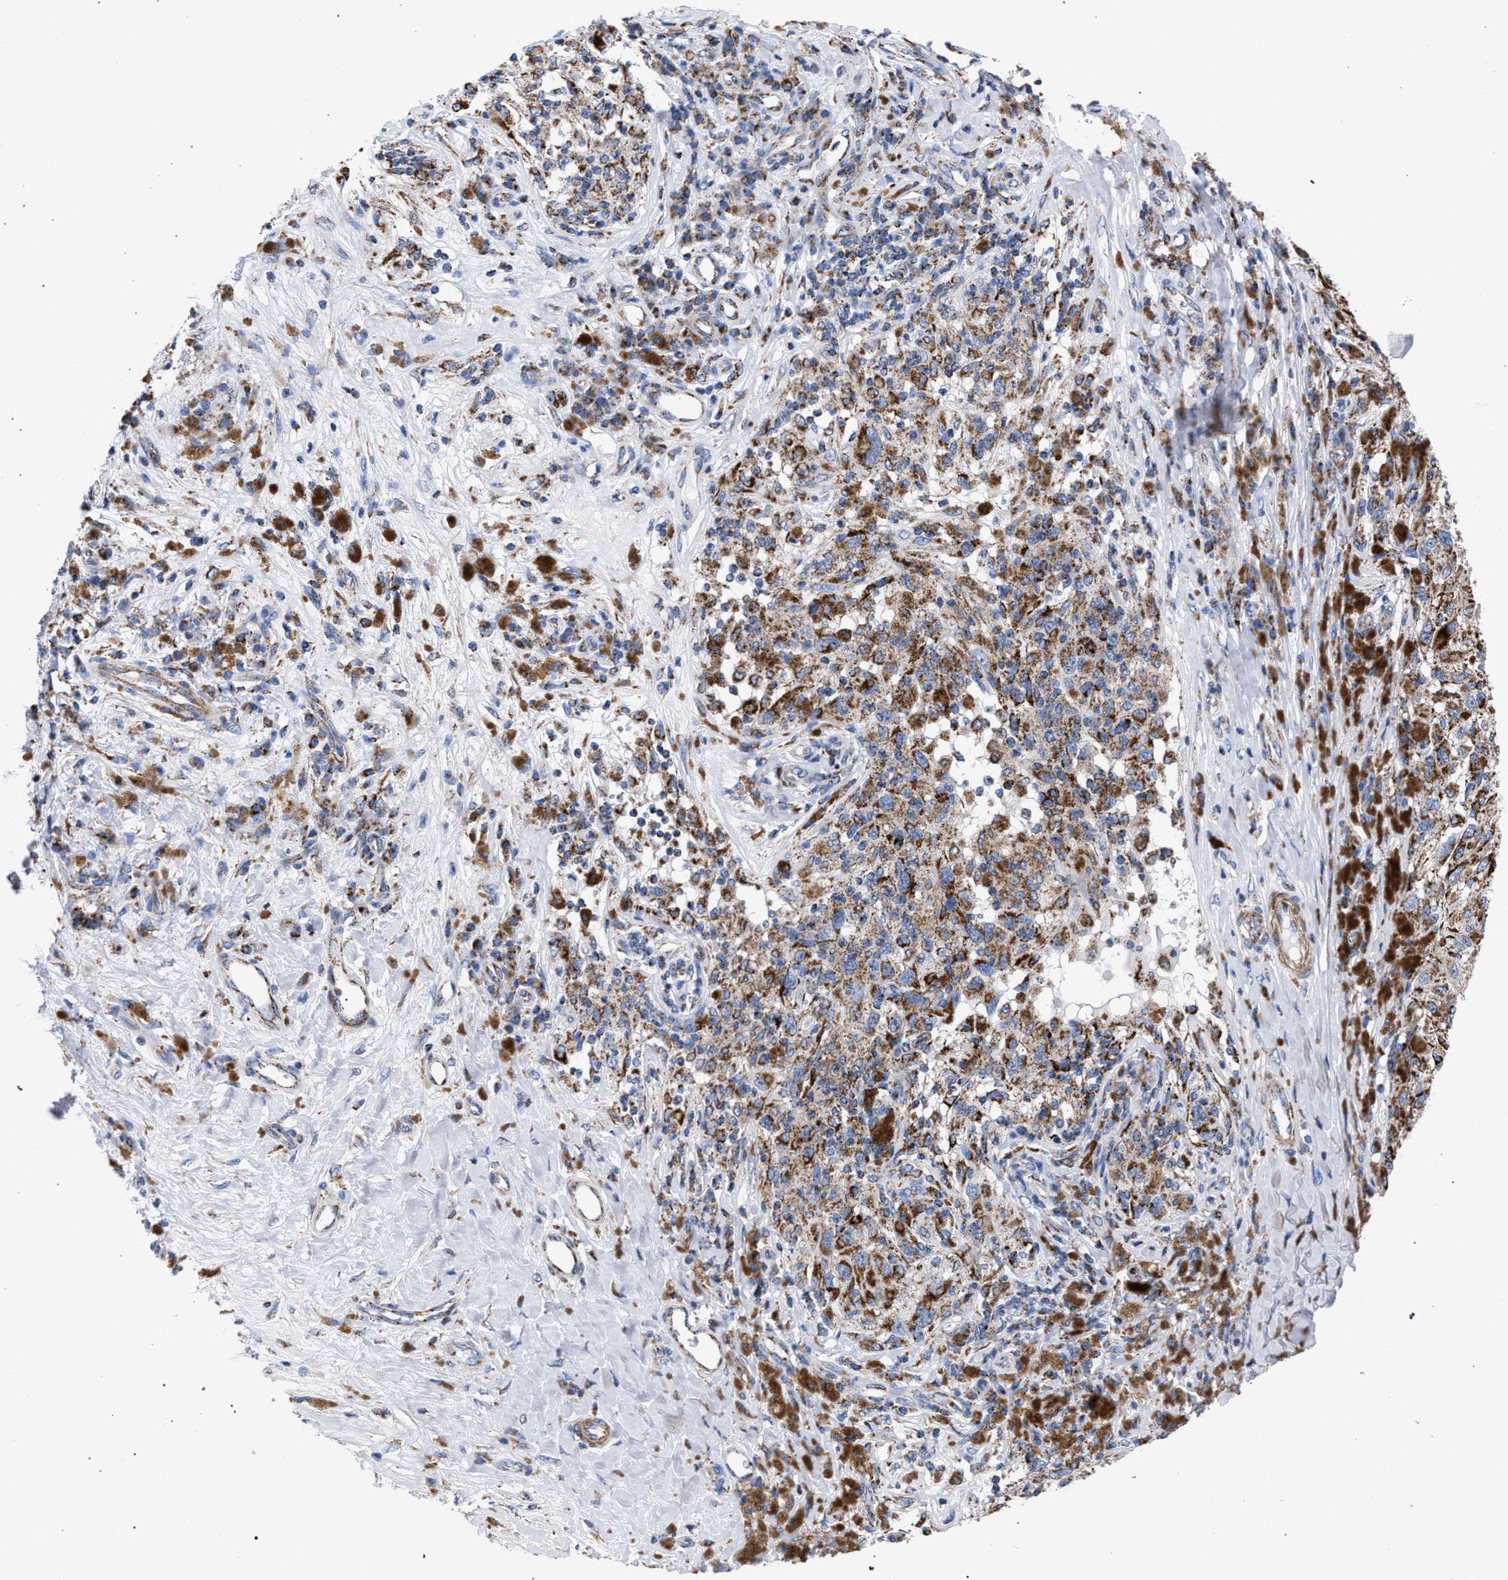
{"staining": {"intensity": "moderate", "quantity": ">75%", "location": "cytoplasmic/membranous"}, "tissue": "melanoma", "cell_type": "Tumor cells", "image_type": "cancer", "snomed": [{"axis": "morphology", "description": "Malignant melanoma, NOS"}, {"axis": "topography", "description": "Skin"}], "caption": "Immunohistochemistry of melanoma exhibits medium levels of moderate cytoplasmic/membranous expression in about >75% of tumor cells. (Stains: DAB (3,3'-diaminobenzidine) in brown, nuclei in blue, Microscopy: brightfield microscopy at high magnification).", "gene": "ACADS", "patient": {"sex": "female", "age": 73}}